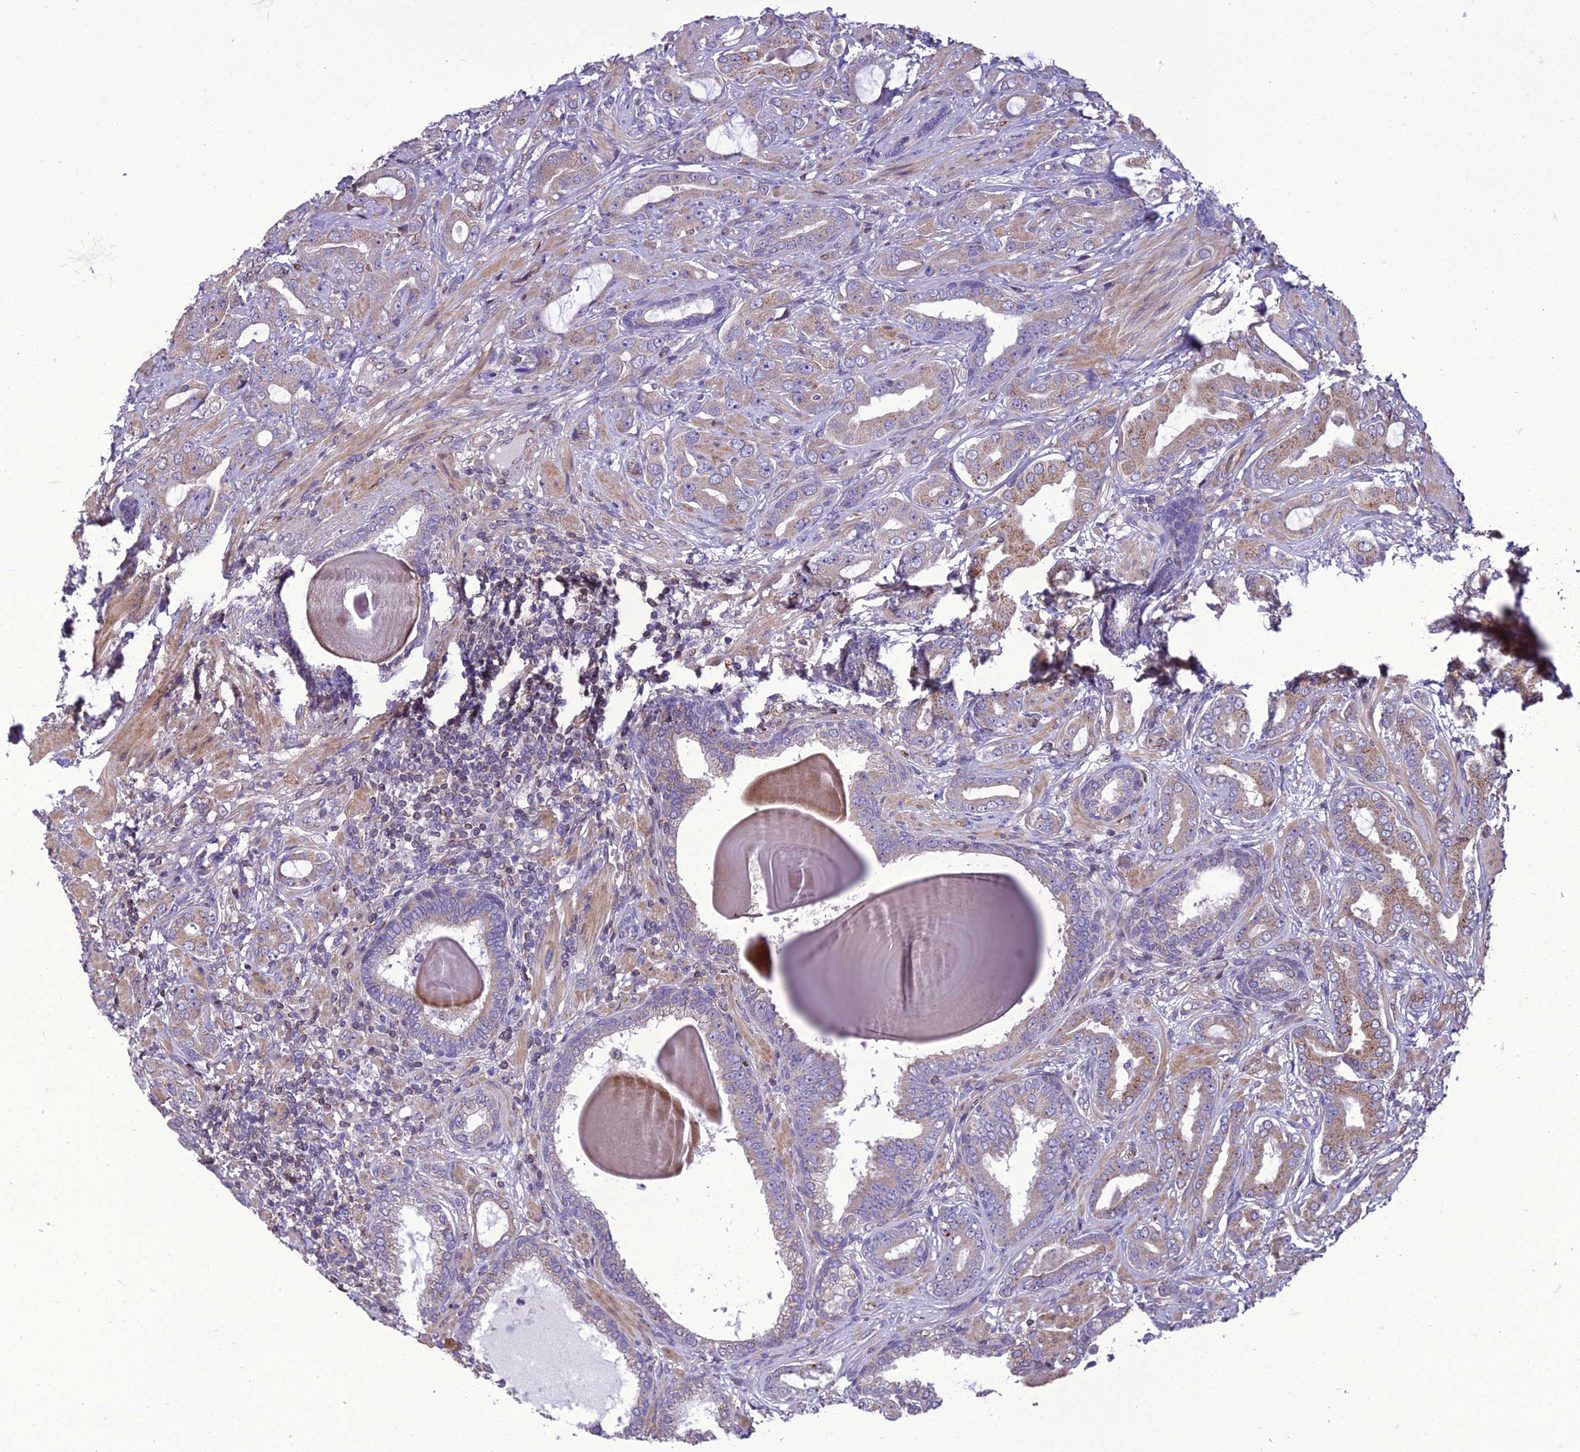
{"staining": {"intensity": "weak", "quantity": "25%-75%", "location": "cytoplasmic/membranous"}, "tissue": "prostate cancer", "cell_type": "Tumor cells", "image_type": "cancer", "snomed": [{"axis": "morphology", "description": "Adenocarcinoma, Low grade"}, {"axis": "topography", "description": "Prostate"}], "caption": "Immunohistochemistry of prostate cancer exhibits low levels of weak cytoplasmic/membranous staining in approximately 25%-75% of tumor cells.", "gene": "GIMAP1", "patient": {"sex": "male", "age": 57}}